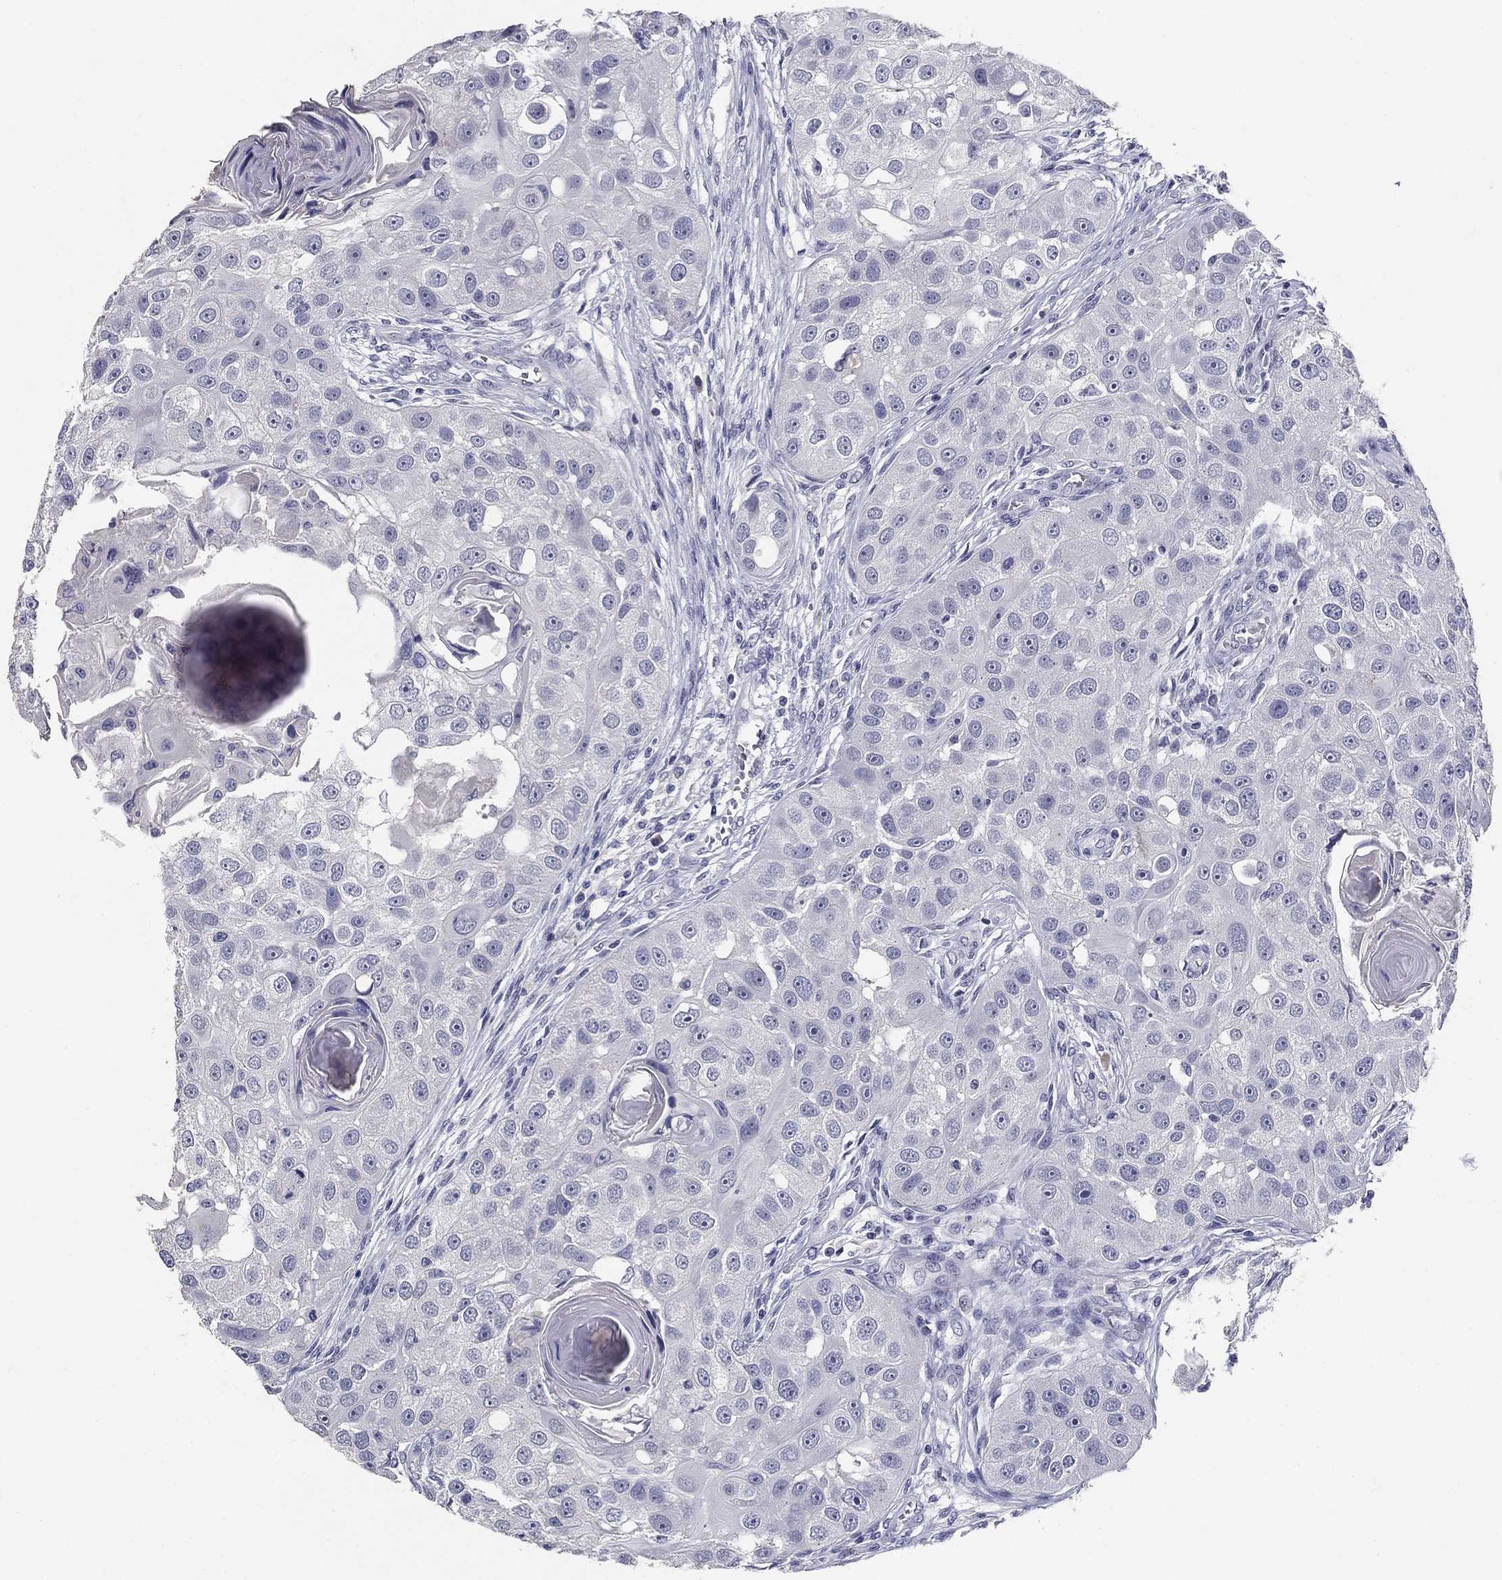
{"staining": {"intensity": "negative", "quantity": "none", "location": "none"}, "tissue": "head and neck cancer", "cell_type": "Tumor cells", "image_type": "cancer", "snomed": [{"axis": "morphology", "description": "Normal tissue, NOS"}, {"axis": "morphology", "description": "Squamous cell carcinoma, NOS"}, {"axis": "topography", "description": "Skeletal muscle"}, {"axis": "topography", "description": "Head-Neck"}], "caption": "A histopathology image of head and neck cancer (squamous cell carcinoma) stained for a protein reveals no brown staining in tumor cells.", "gene": "POMC", "patient": {"sex": "male", "age": 51}}